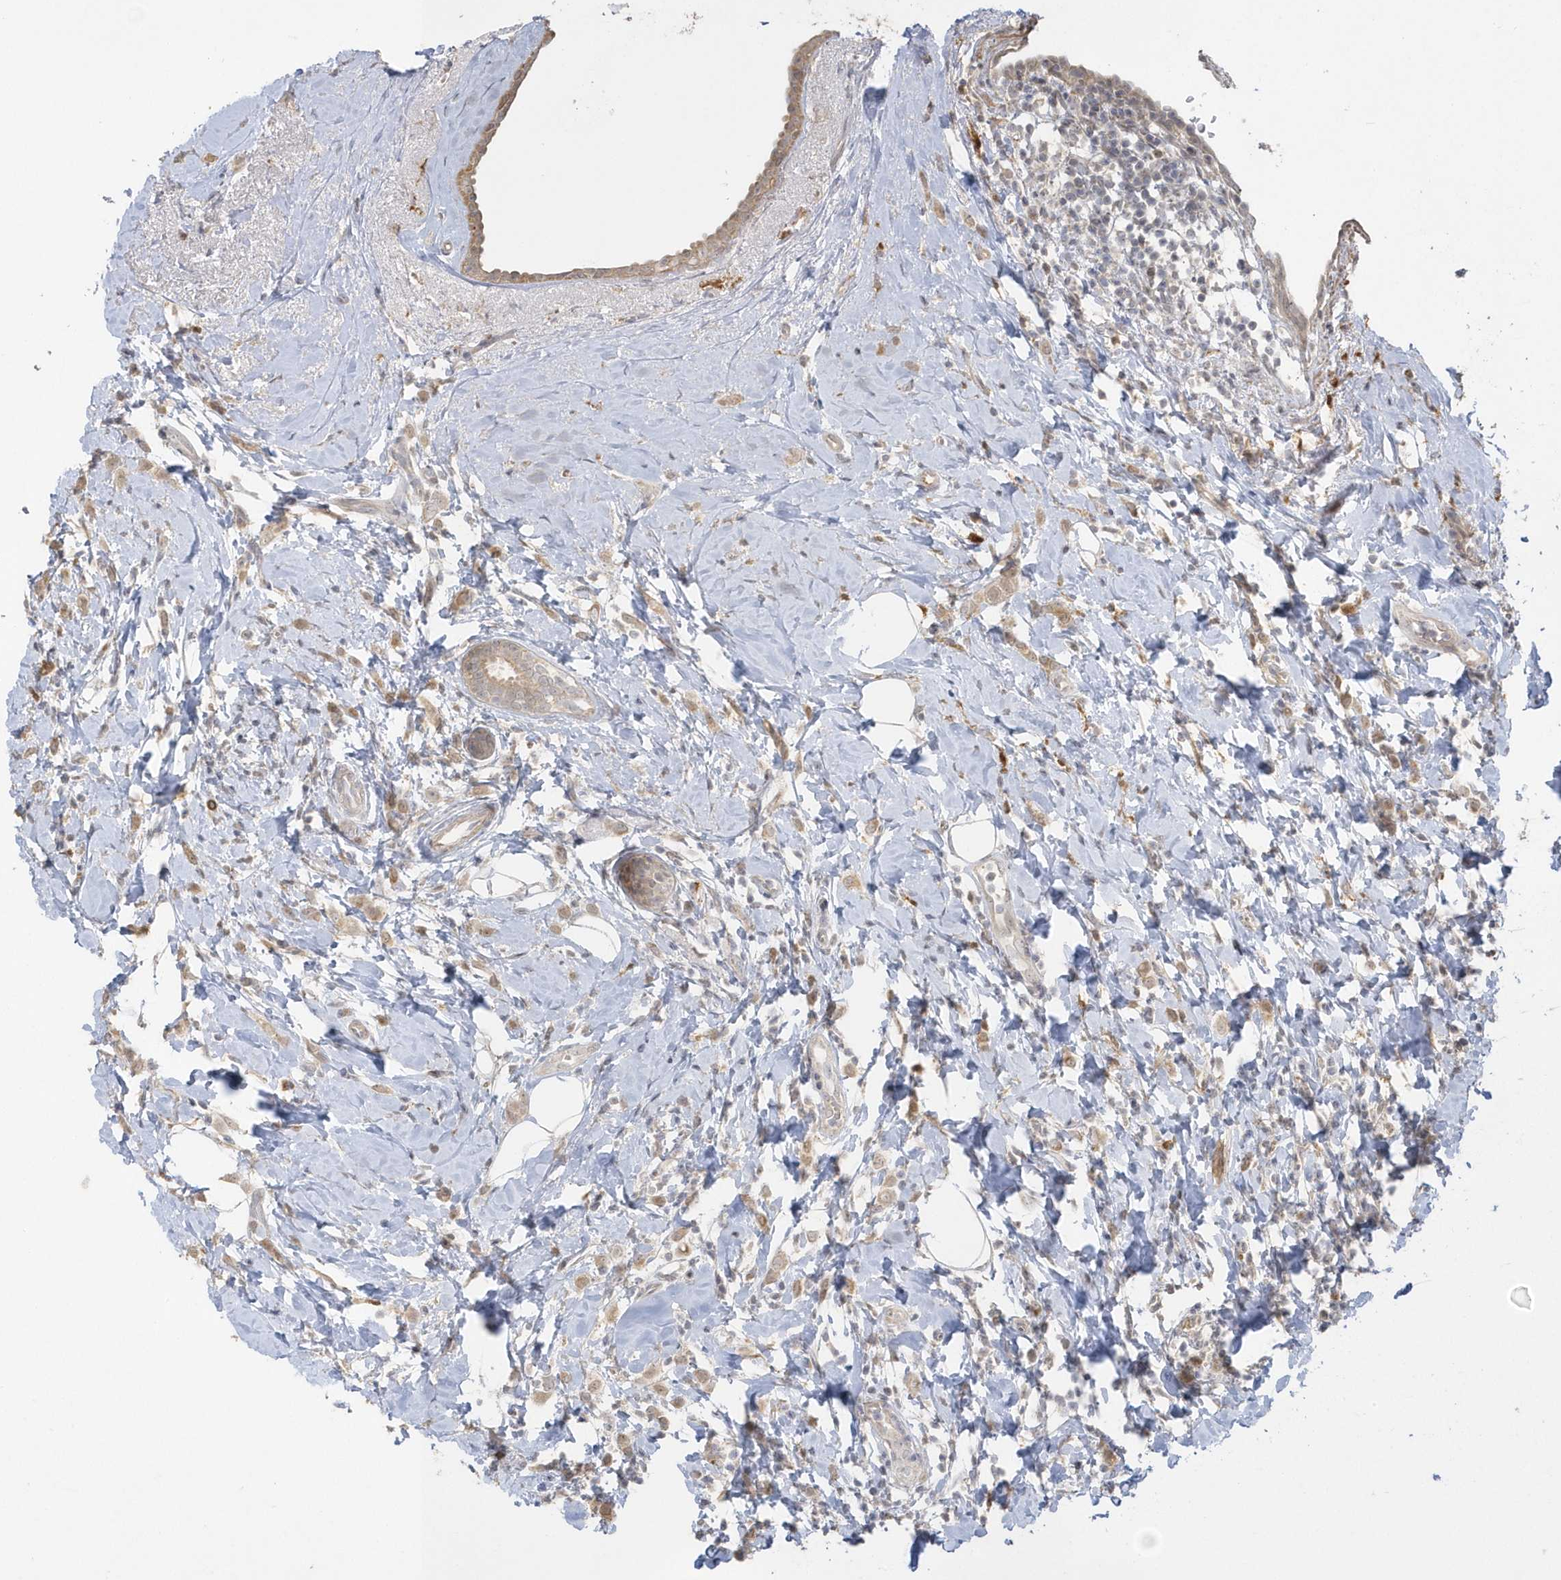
{"staining": {"intensity": "weak", "quantity": ">75%", "location": "cytoplasmic/membranous,nuclear"}, "tissue": "breast cancer", "cell_type": "Tumor cells", "image_type": "cancer", "snomed": [{"axis": "morphology", "description": "Lobular carcinoma"}, {"axis": "topography", "description": "Breast"}], "caption": "The photomicrograph shows immunohistochemical staining of breast cancer (lobular carcinoma). There is weak cytoplasmic/membranous and nuclear expression is identified in approximately >75% of tumor cells.", "gene": "NAF1", "patient": {"sex": "female", "age": 47}}